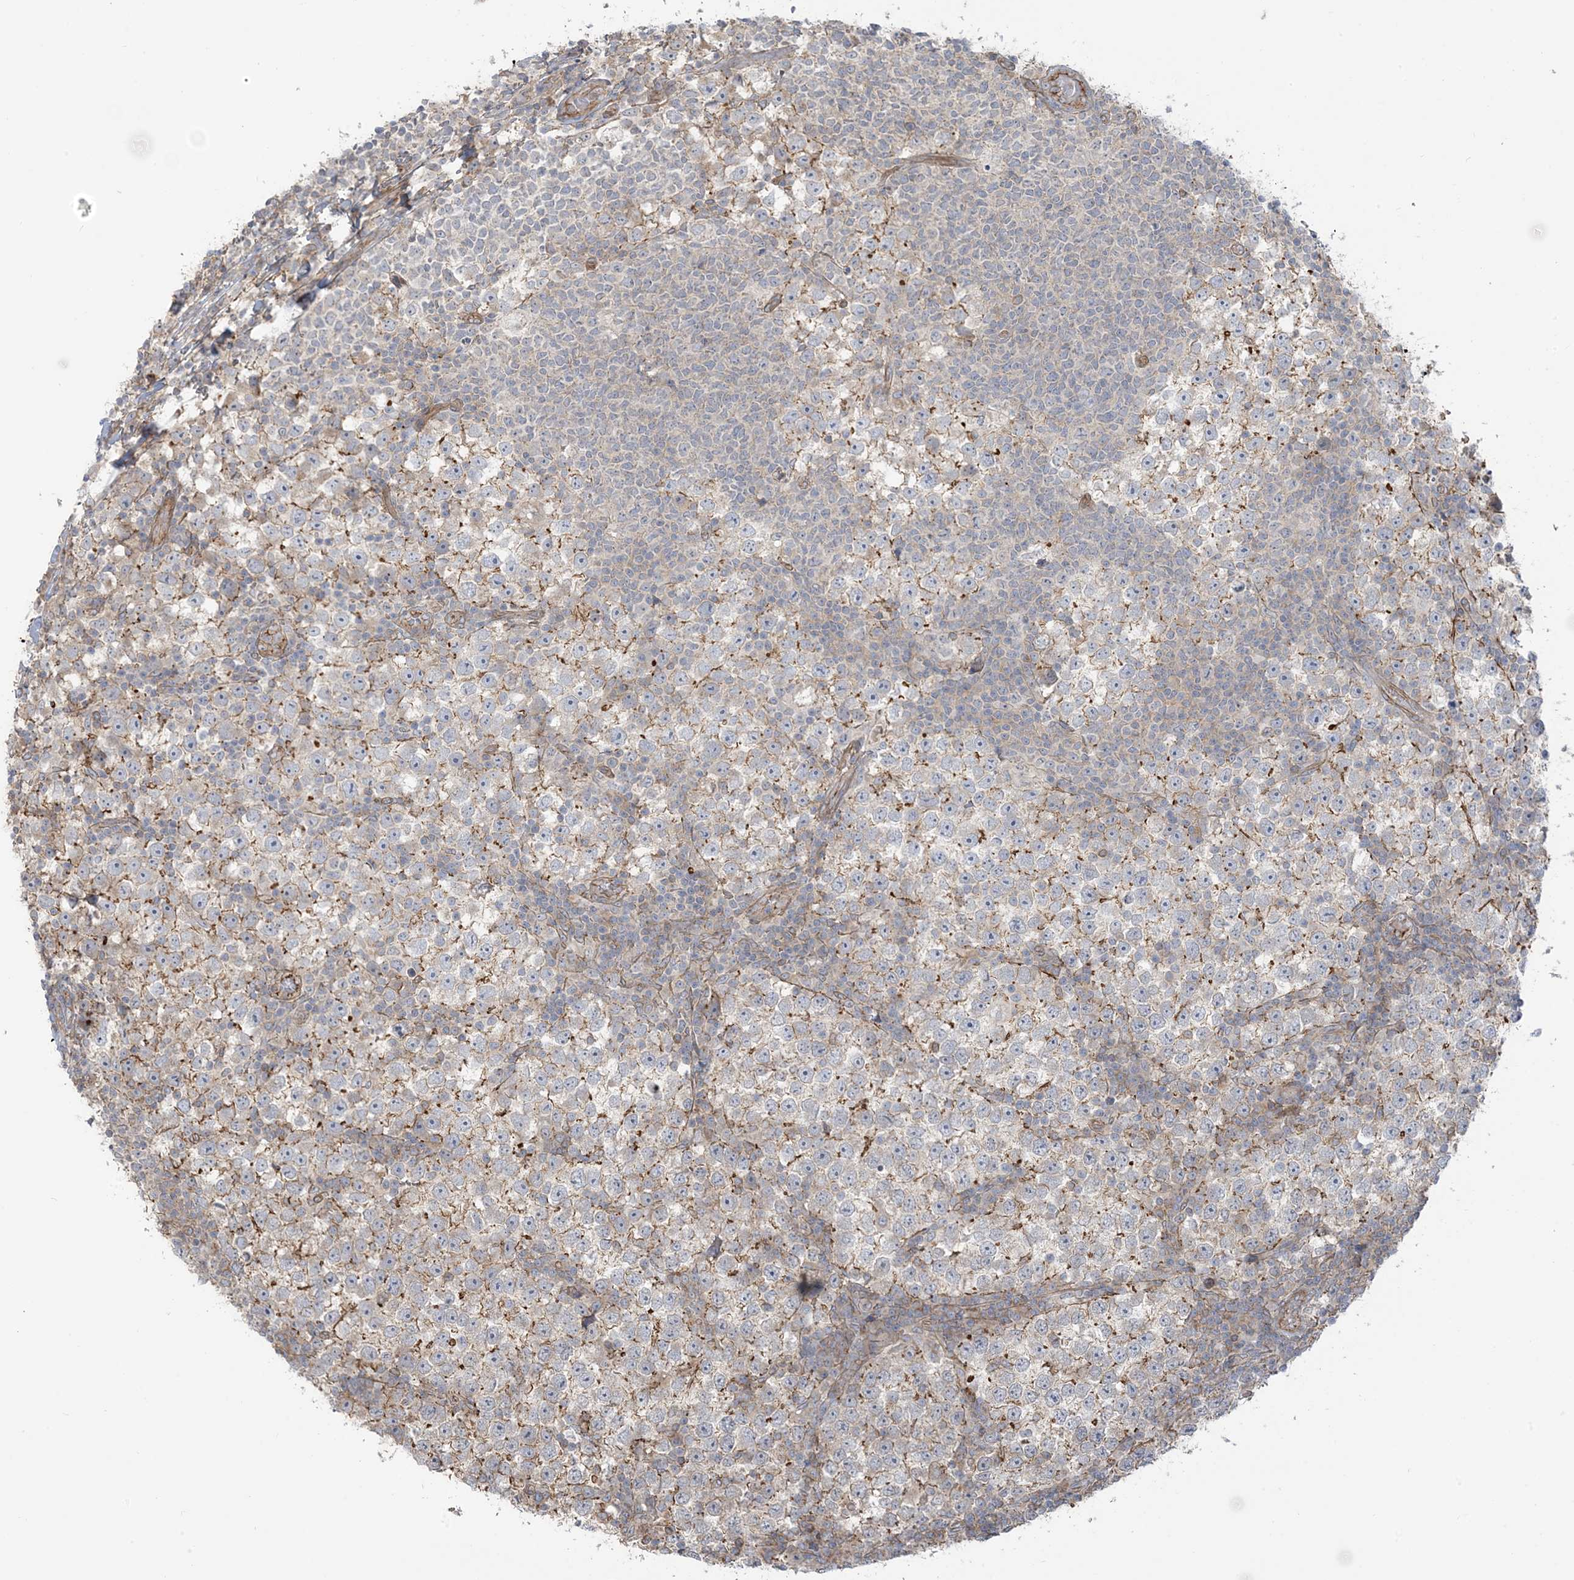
{"staining": {"intensity": "moderate", "quantity": "<25%", "location": "cytoplasmic/membranous"}, "tissue": "testis cancer", "cell_type": "Tumor cells", "image_type": "cancer", "snomed": [{"axis": "morphology", "description": "Seminoma, NOS"}, {"axis": "topography", "description": "Testis"}], "caption": "A low amount of moderate cytoplasmic/membranous positivity is present in about <25% of tumor cells in testis seminoma tissue. The protein of interest is stained brown, and the nuclei are stained in blue (DAB IHC with brightfield microscopy, high magnification).", "gene": "ICMT", "patient": {"sex": "male", "age": 65}}